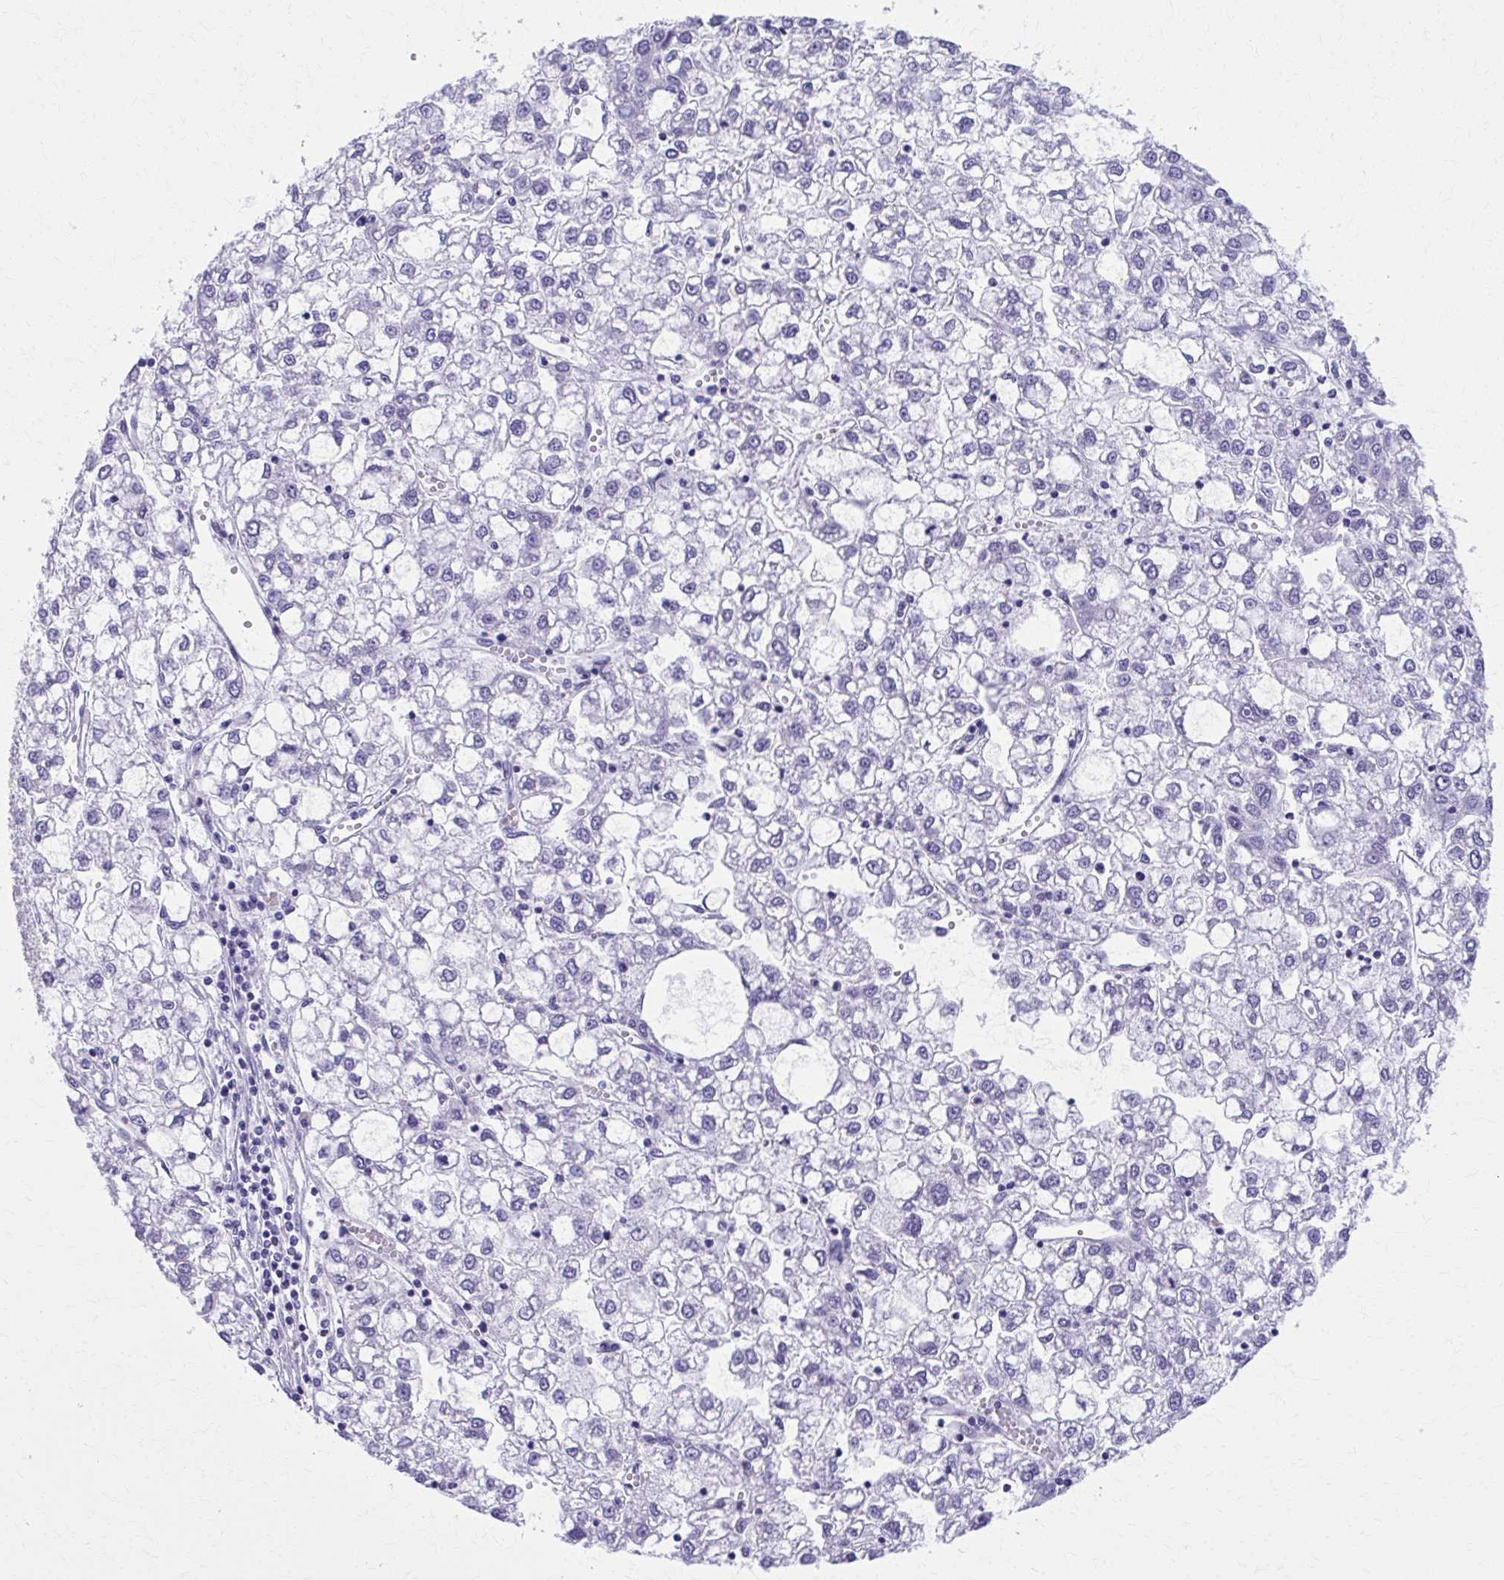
{"staining": {"intensity": "negative", "quantity": "none", "location": "none"}, "tissue": "liver cancer", "cell_type": "Tumor cells", "image_type": "cancer", "snomed": [{"axis": "morphology", "description": "Carcinoma, Hepatocellular, NOS"}, {"axis": "topography", "description": "Liver"}], "caption": "High magnification brightfield microscopy of liver cancer stained with DAB (3,3'-diaminobenzidine) (brown) and counterstained with hematoxylin (blue): tumor cells show no significant positivity.", "gene": "MPLKIP", "patient": {"sex": "male", "age": 40}}